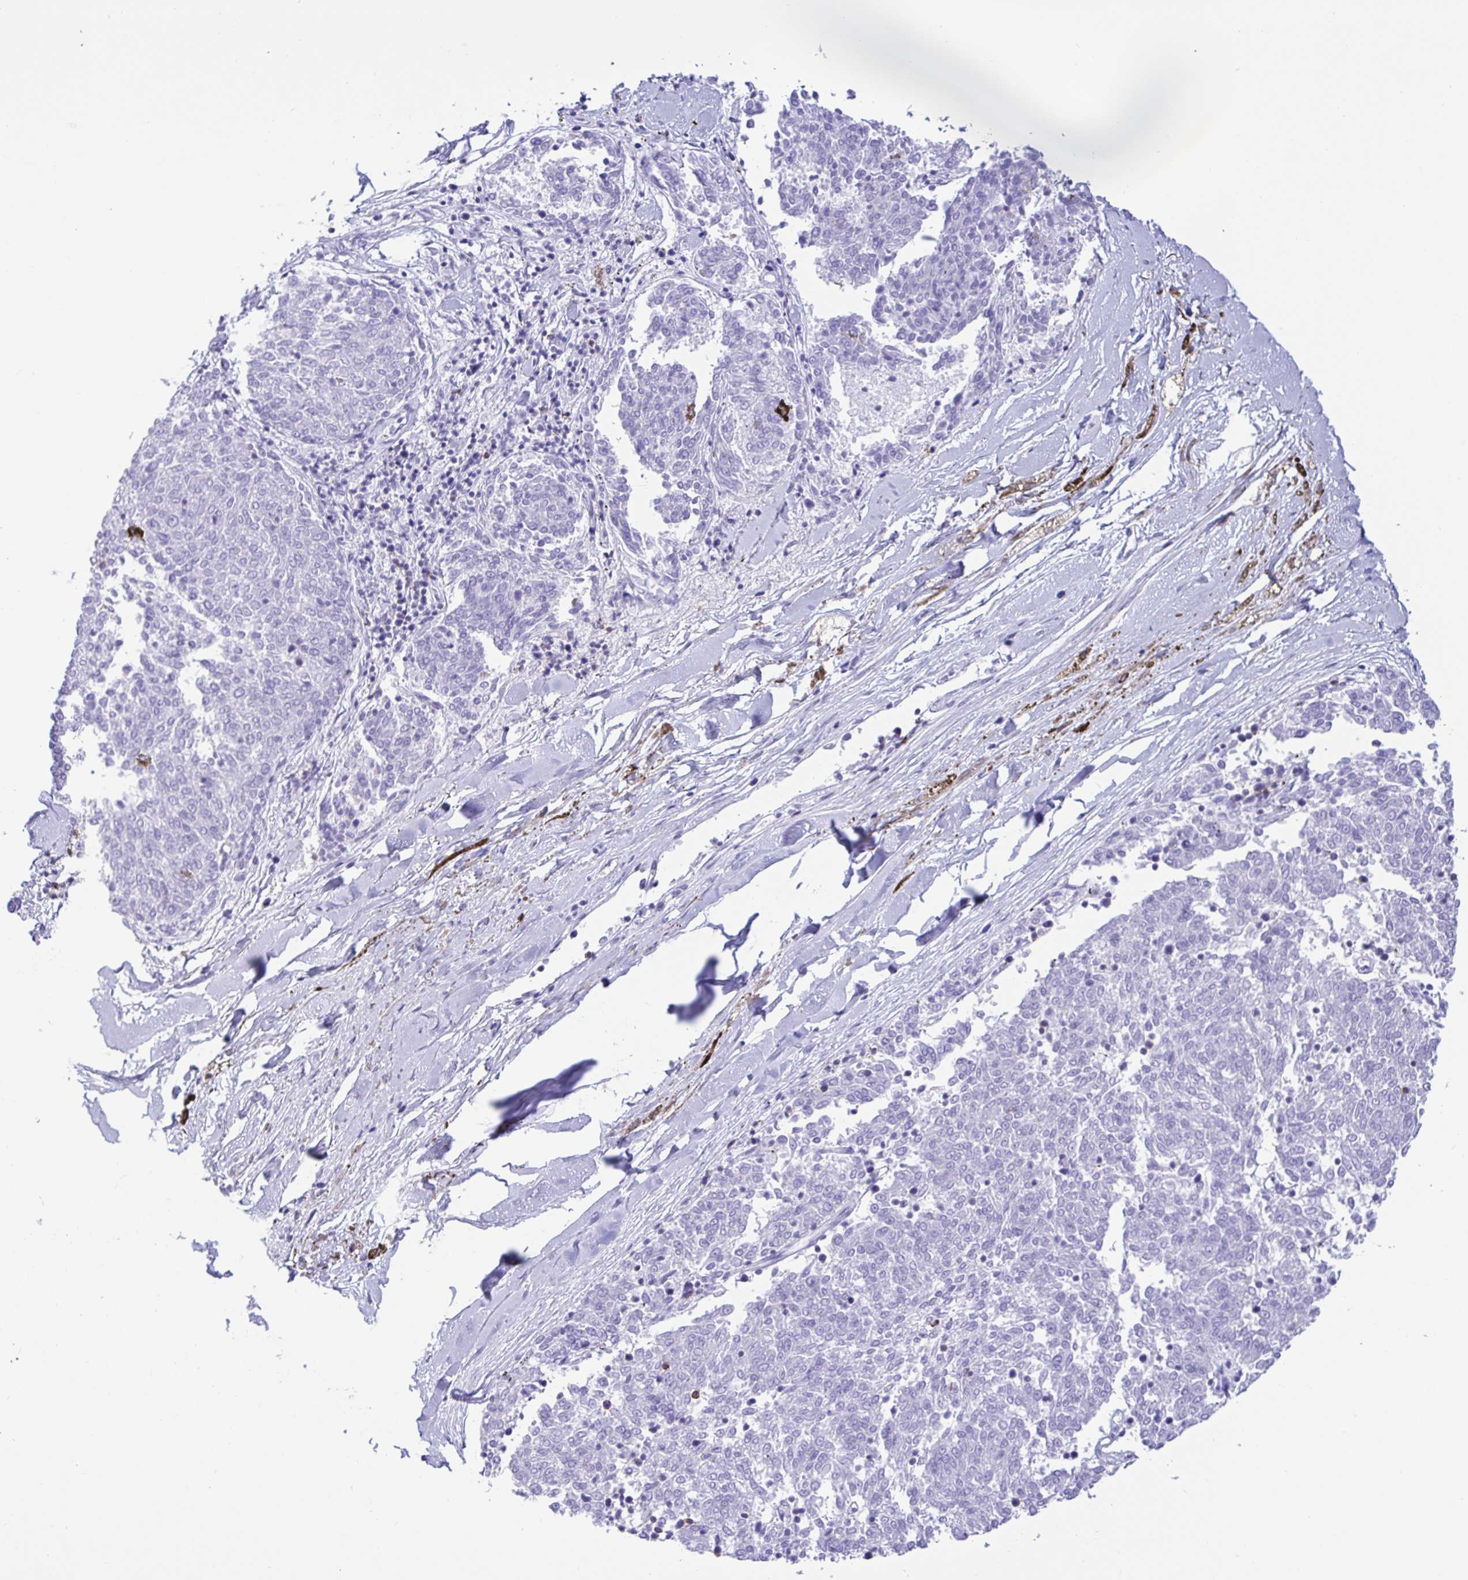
{"staining": {"intensity": "negative", "quantity": "none", "location": "none"}, "tissue": "melanoma", "cell_type": "Tumor cells", "image_type": "cancer", "snomed": [{"axis": "morphology", "description": "Malignant melanoma, NOS"}, {"axis": "topography", "description": "Skin"}], "caption": "This is a histopathology image of IHC staining of malignant melanoma, which shows no expression in tumor cells.", "gene": "CD5", "patient": {"sex": "female", "age": 72}}